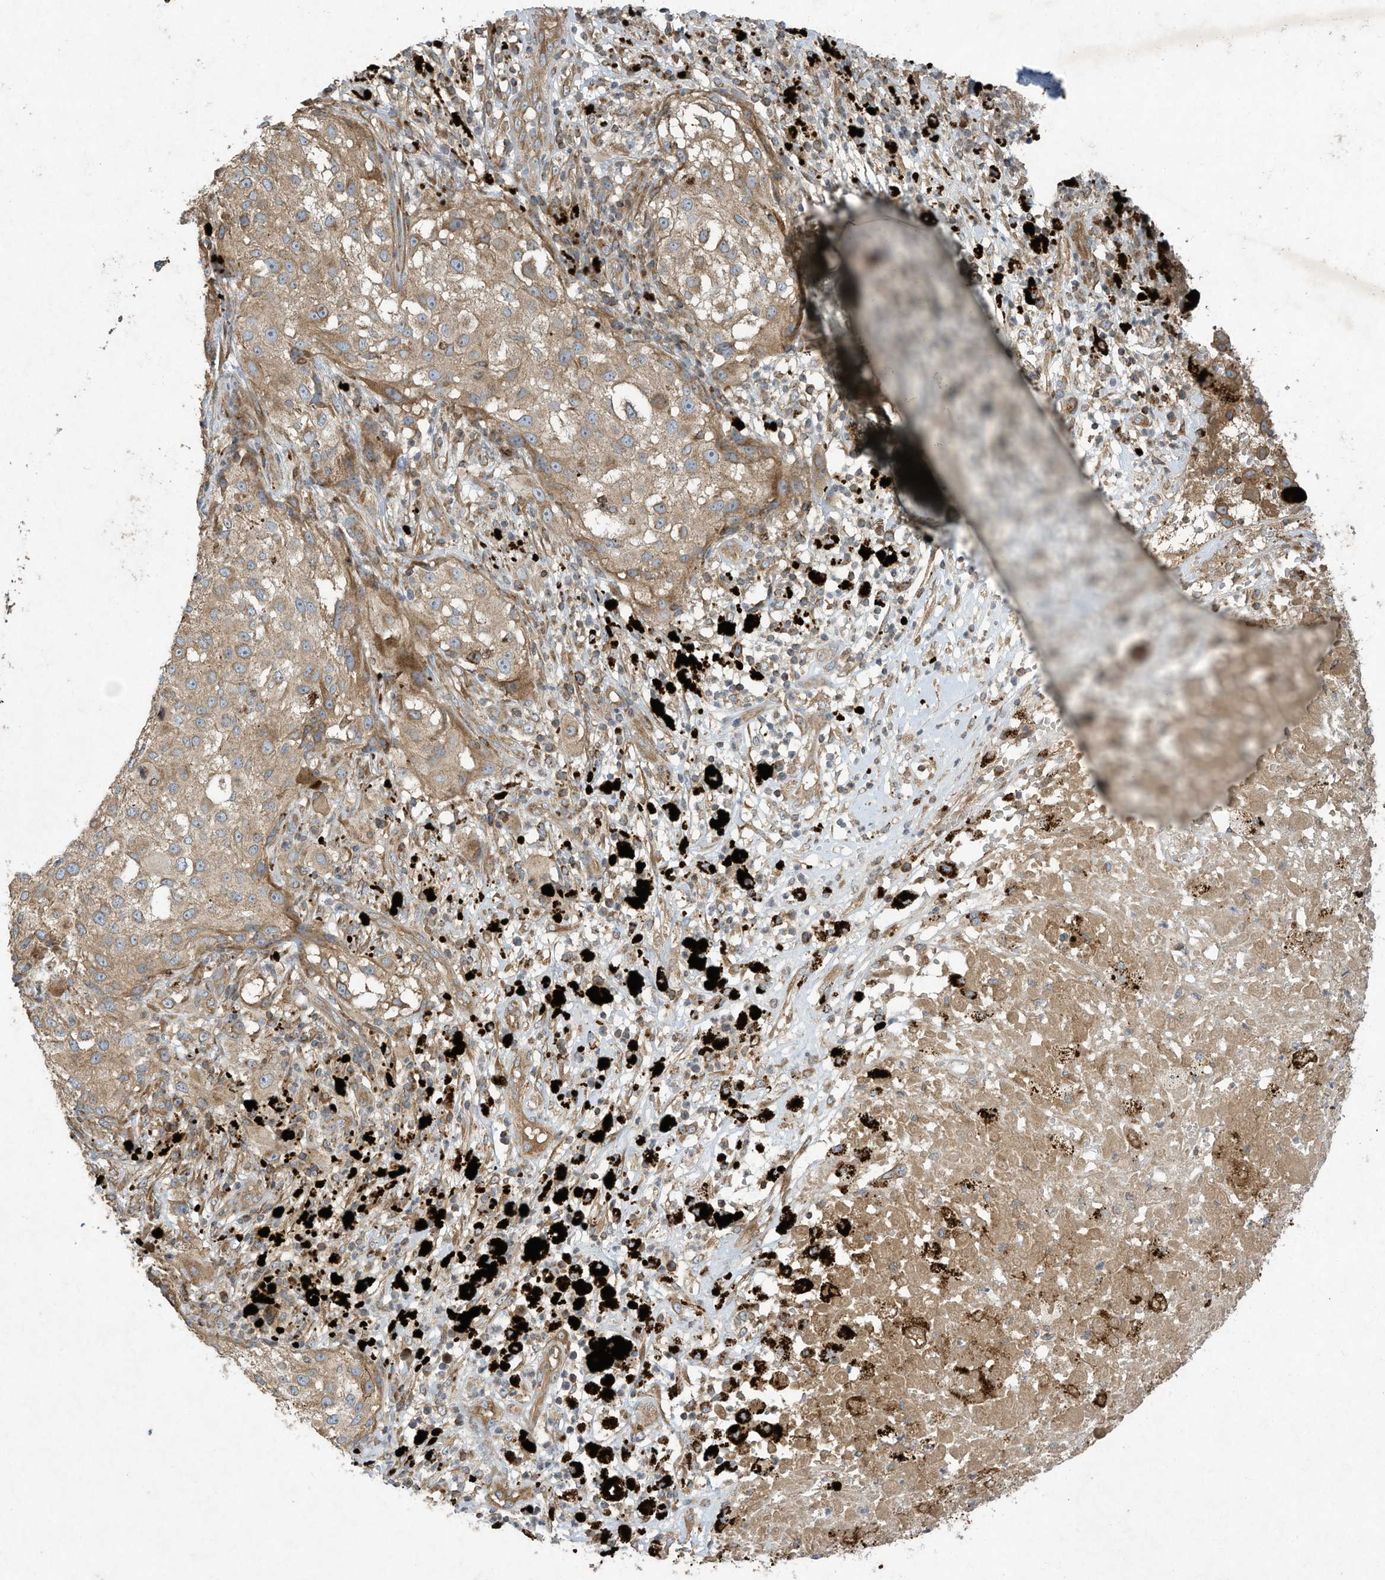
{"staining": {"intensity": "weak", "quantity": "25%-75%", "location": "cytoplasmic/membranous"}, "tissue": "melanoma", "cell_type": "Tumor cells", "image_type": "cancer", "snomed": [{"axis": "morphology", "description": "Necrosis, NOS"}, {"axis": "morphology", "description": "Malignant melanoma, NOS"}, {"axis": "topography", "description": "Skin"}], "caption": "A high-resolution image shows immunohistochemistry (IHC) staining of malignant melanoma, which displays weak cytoplasmic/membranous expression in approximately 25%-75% of tumor cells. The protein is stained brown, and the nuclei are stained in blue (DAB (3,3'-diaminobenzidine) IHC with brightfield microscopy, high magnification).", "gene": "SYNJ2", "patient": {"sex": "female", "age": 87}}